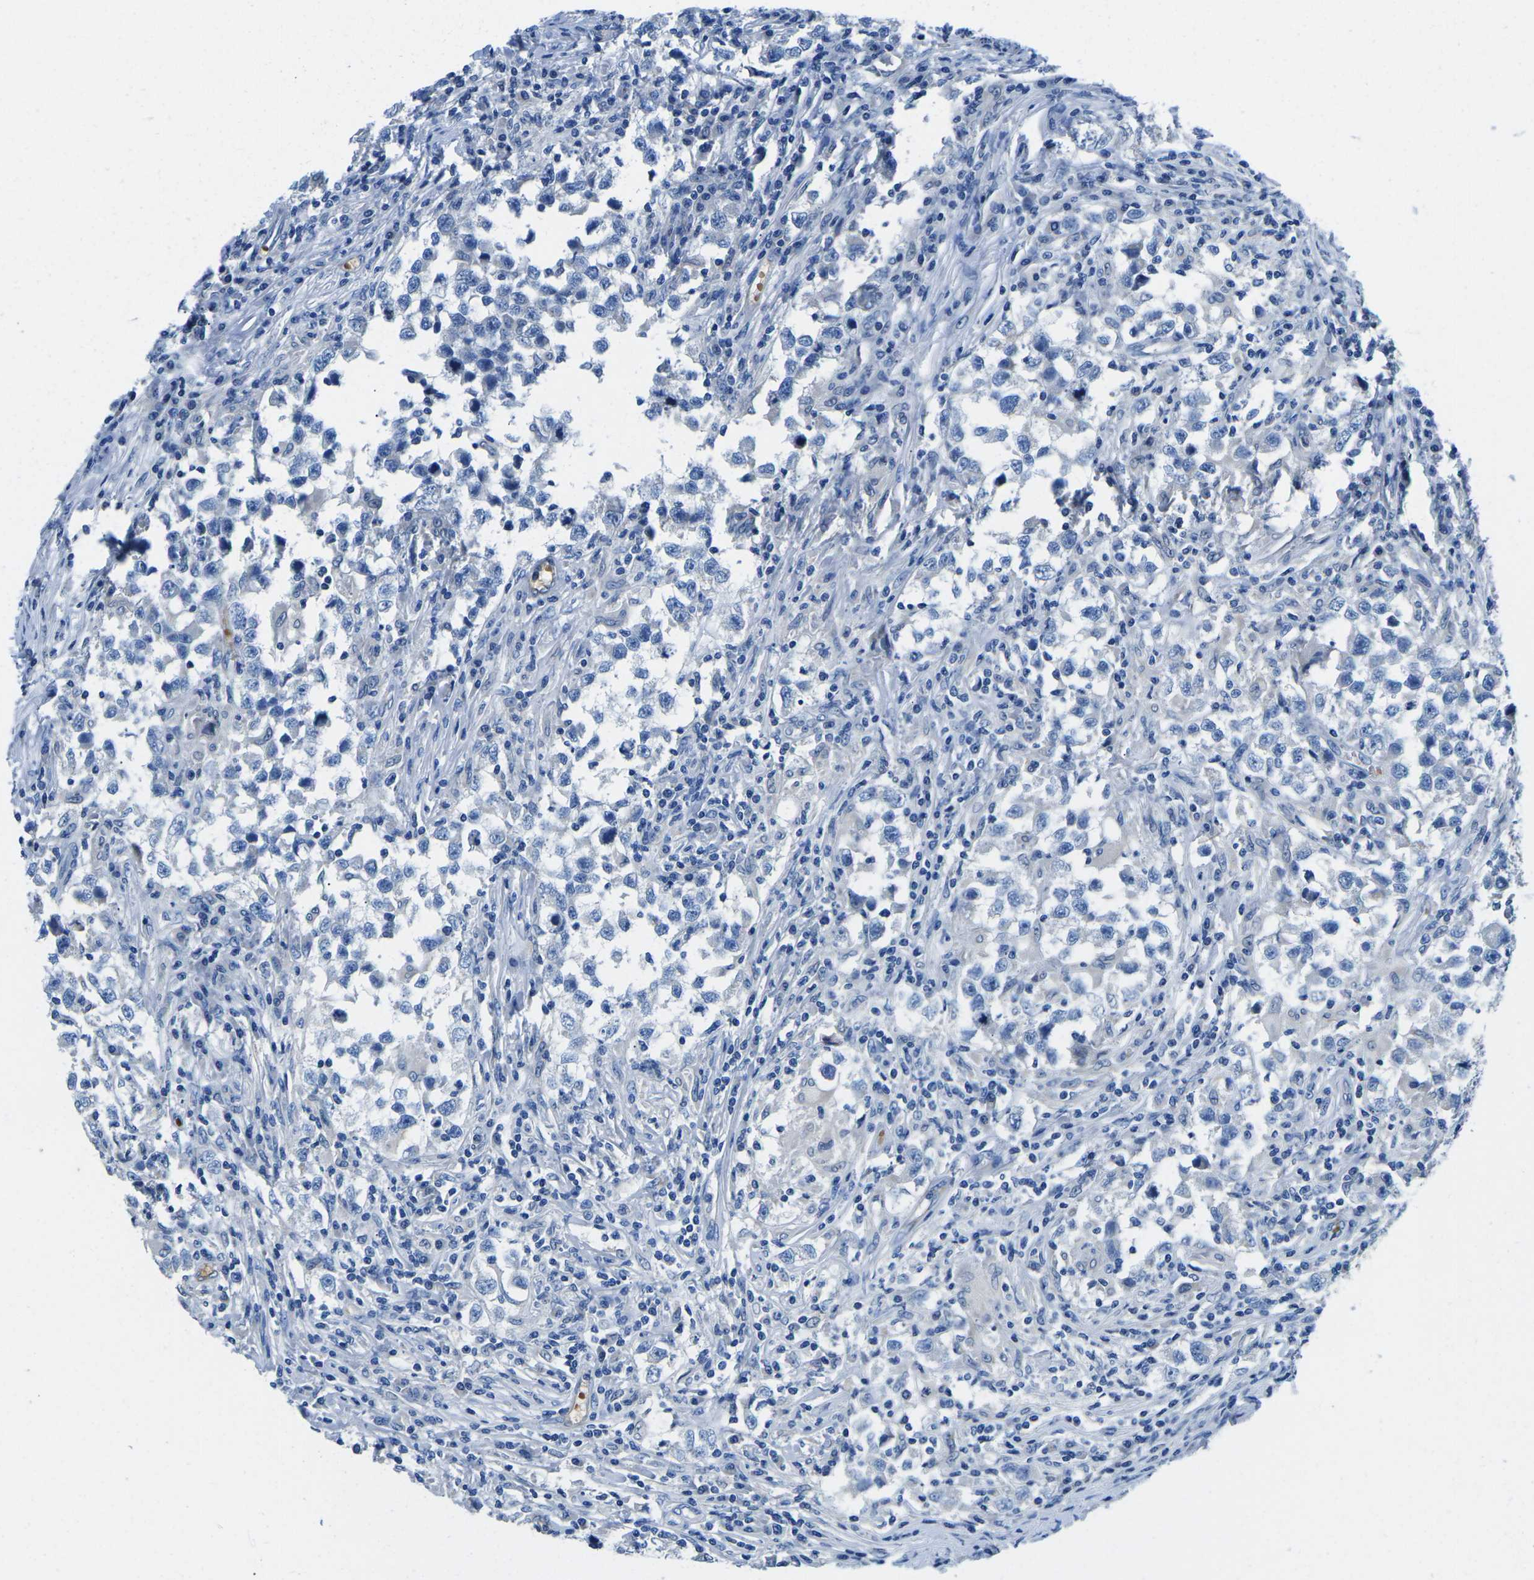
{"staining": {"intensity": "negative", "quantity": "none", "location": "none"}, "tissue": "testis cancer", "cell_type": "Tumor cells", "image_type": "cancer", "snomed": [{"axis": "morphology", "description": "Carcinoma, Embryonal, NOS"}, {"axis": "topography", "description": "Testis"}], "caption": "The photomicrograph shows no significant expression in tumor cells of testis cancer (embryonal carcinoma). (Immunohistochemistry, brightfield microscopy, high magnification).", "gene": "TM6SF1", "patient": {"sex": "male", "age": 21}}